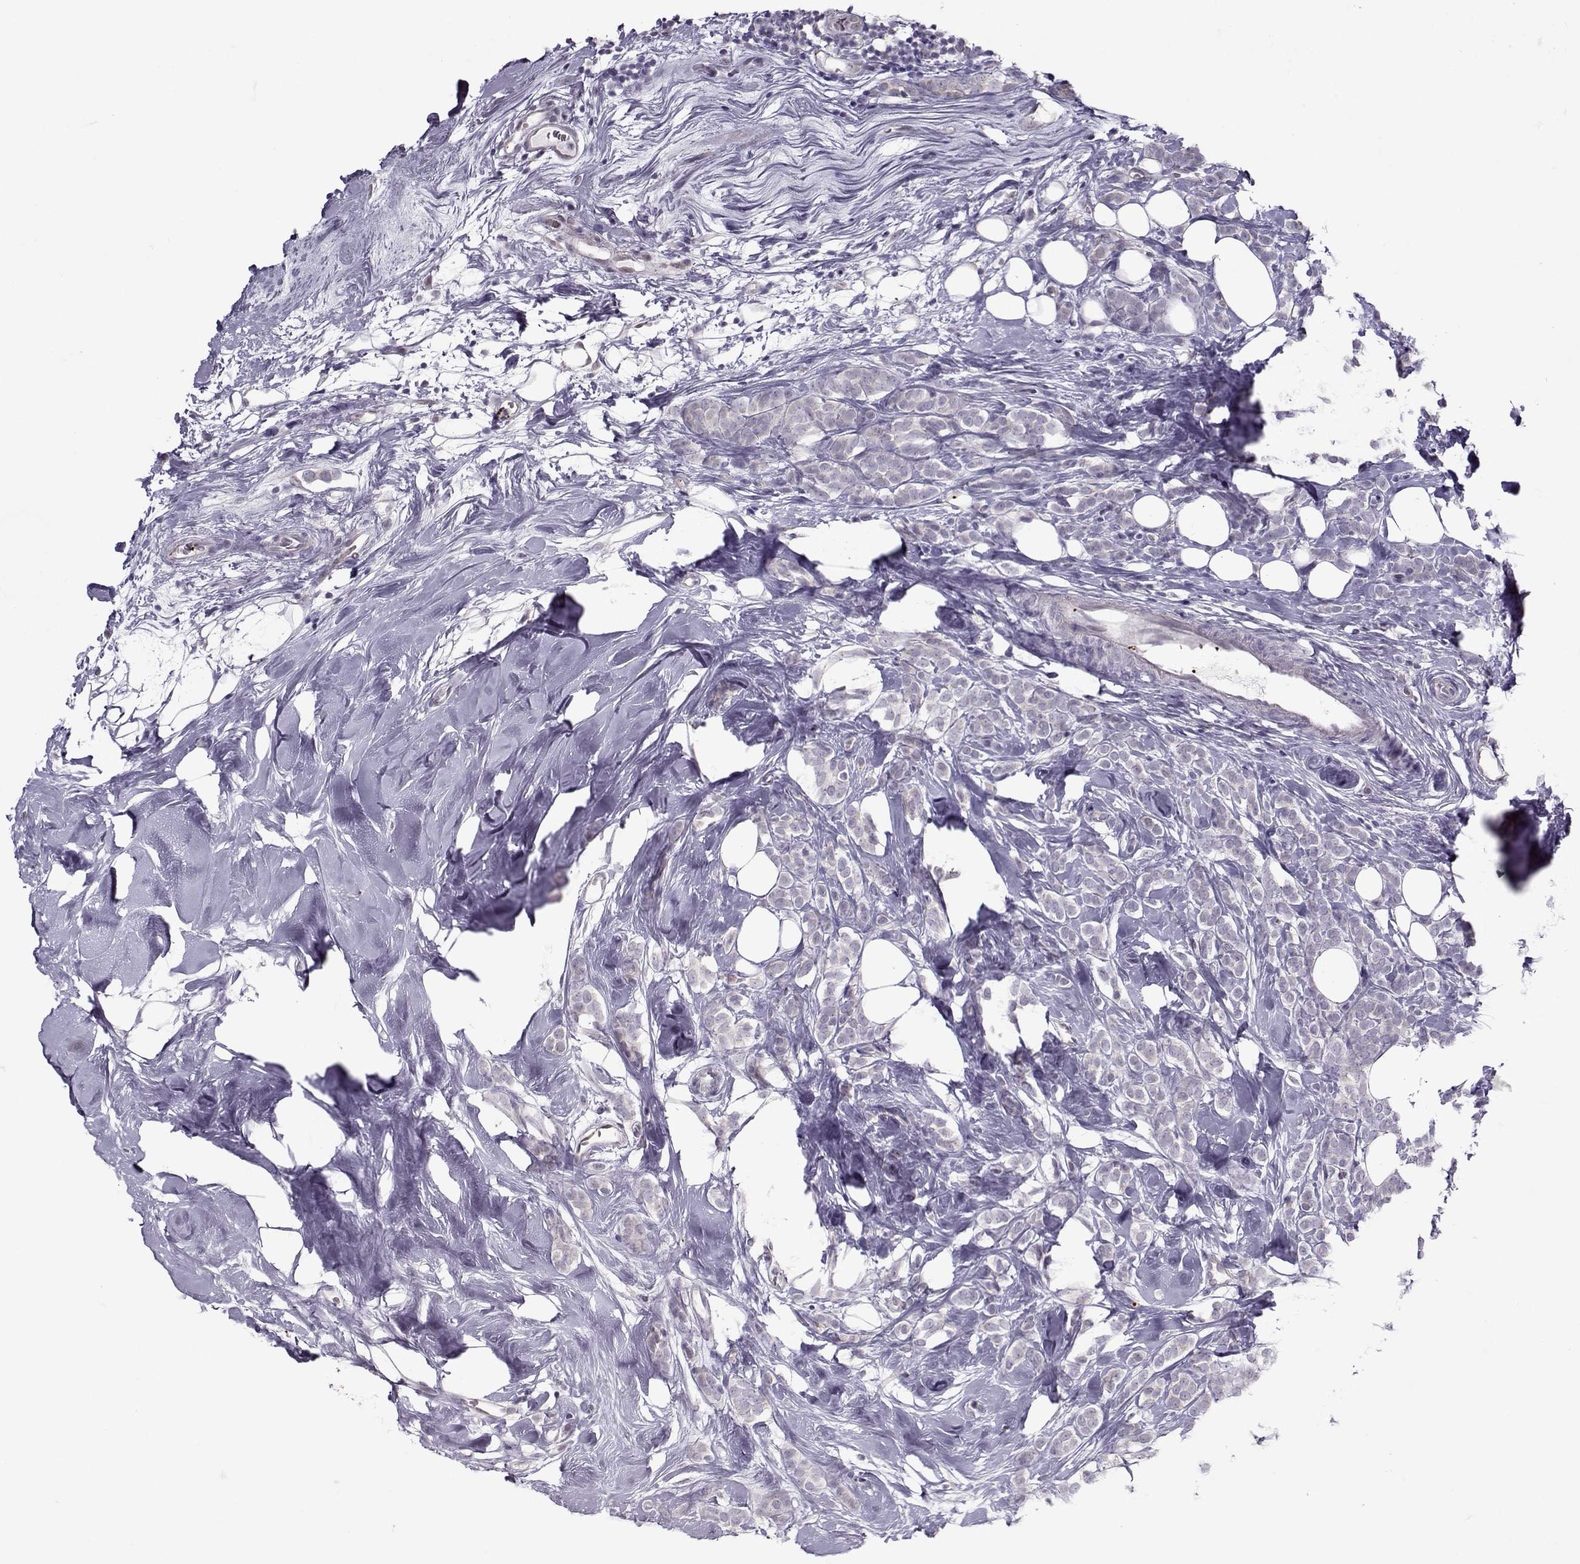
{"staining": {"intensity": "negative", "quantity": "none", "location": "none"}, "tissue": "breast cancer", "cell_type": "Tumor cells", "image_type": "cancer", "snomed": [{"axis": "morphology", "description": "Lobular carcinoma"}, {"axis": "topography", "description": "Breast"}], "caption": "Tumor cells are negative for protein expression in human breast lobular carcinoma. The staining was performed using DAB to visualize the protein expression in brown, while the nuclei were stained in blue with hematoxylin (Magnification: 20x).", "gene": "KLF17", "patient": {"sex": "female", "age": 49}}